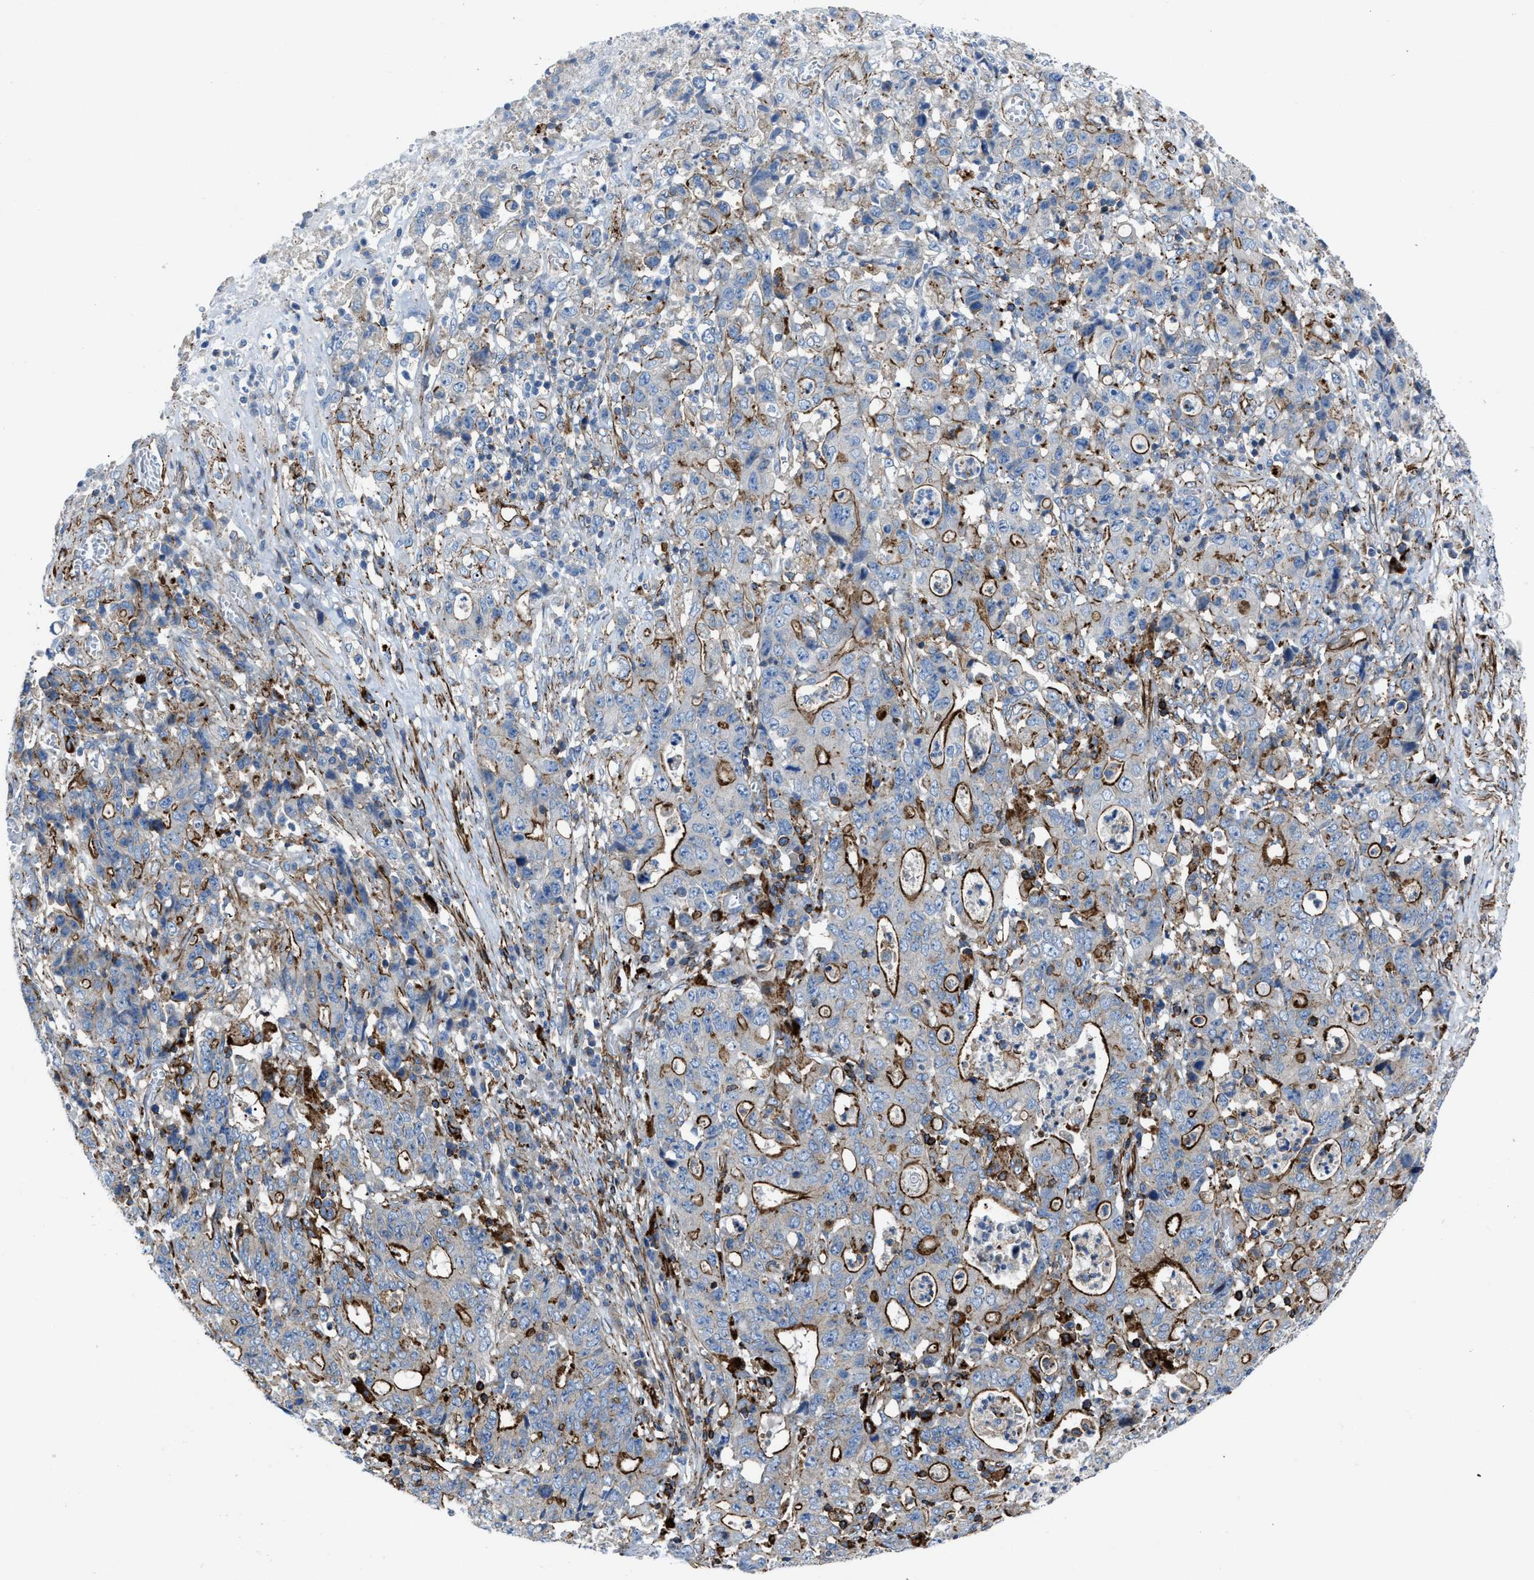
{"staining": {"intensity": "moderate", "quantity": "25%-75%", "location": "cytoplasmic/membranous"}, "tissue": "stomach cancer", "cell_type": "Tumor cells", "image_type": "cancer", "snomed": [{"axis": "morphology", "description": "Adenocarcinoma, NOS"}, {"axis": "topography", "description": "Stomach, upper"}], "caption": "The image reveals staining of stomach cancer, revealing moderate cytoplasmic/membranous protein expression (brown color) within tumor cells.", "gene": "AGPAT2", "patient": {"sex": "male", "age": 69}}